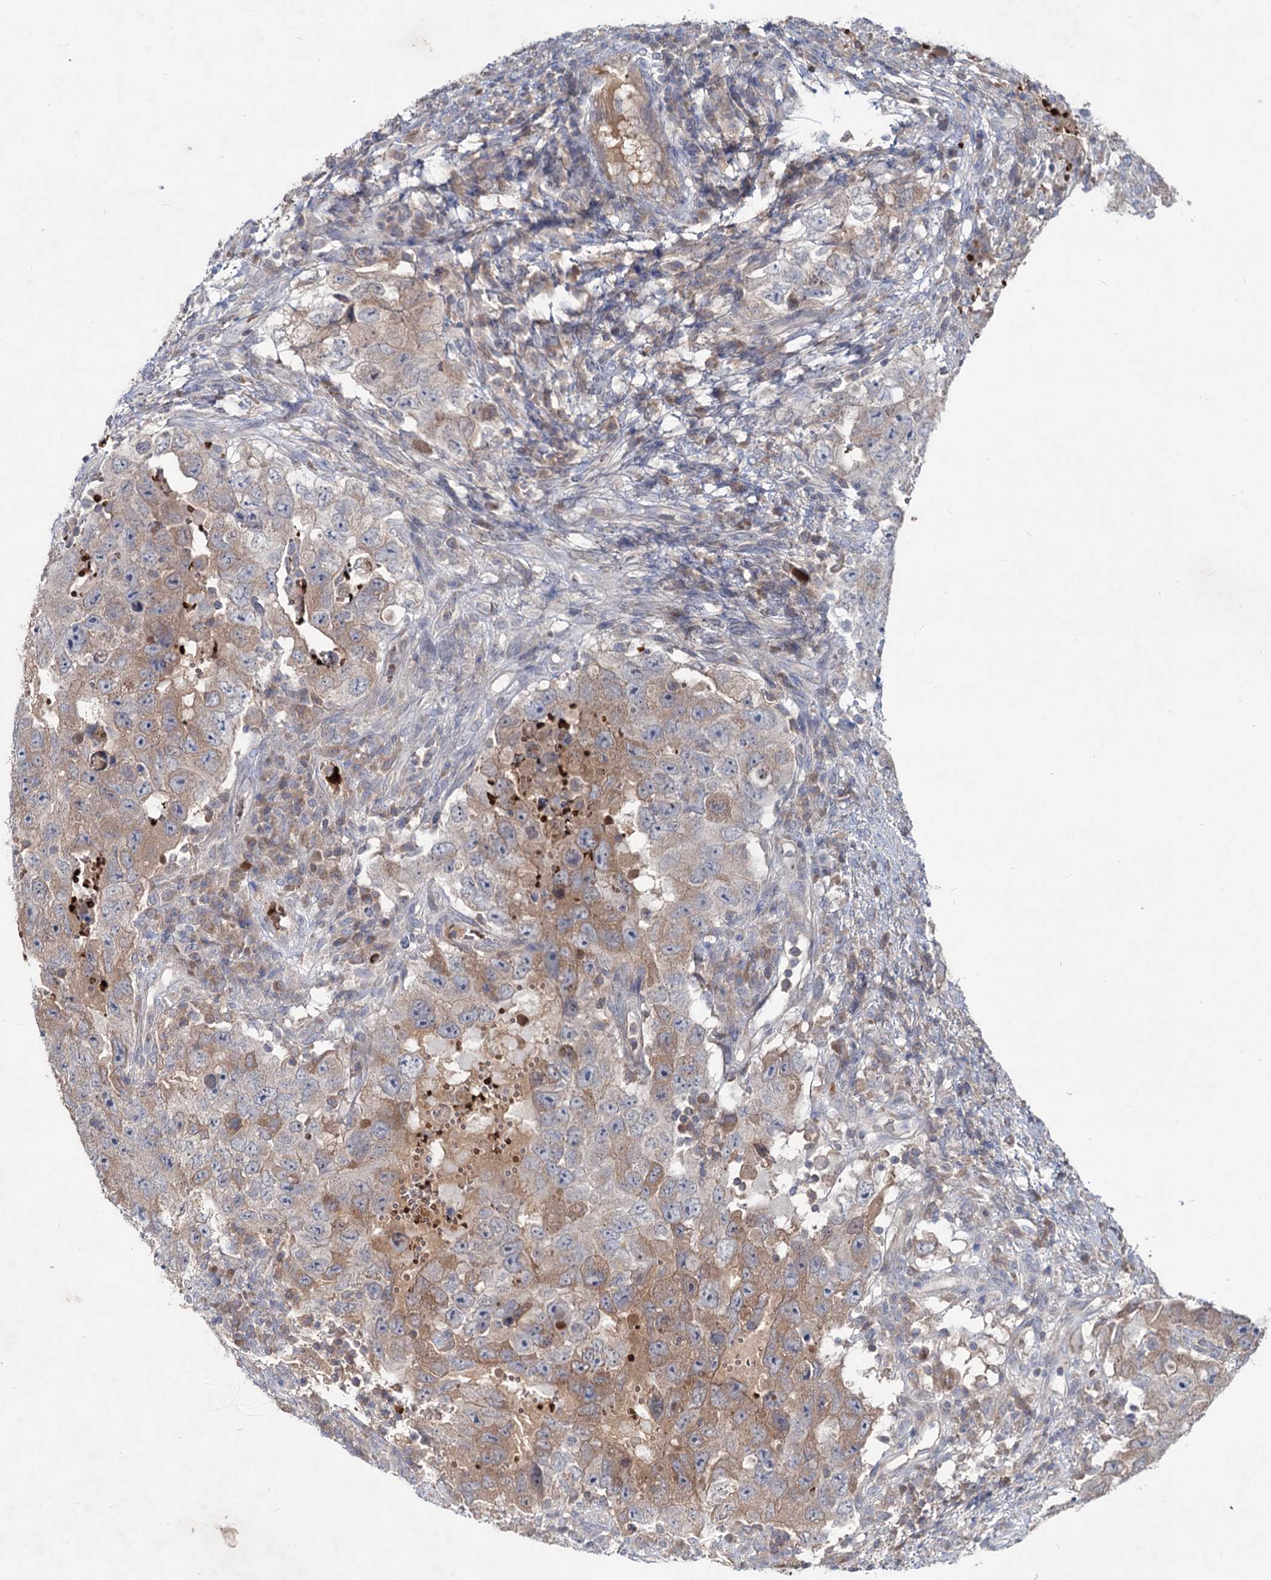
{"staining": {"intensity": "moderate", "quantity": "25%-75%", "location": "cytoplasmic/membranous"}, "tissue": "testis cancer", "cell_type": "Tumor cells", "image_type": "cancer", "snomed": [{"axis": "morphology", "description": "Carcinoma, Embryonal, NOS"}, {"axis": "topography", "description": "Testis"}], "caption": "The photomicrograph displays immunohistochemical staining of testis cancer (embryonal carcinoma). There is moderate cytoplasmic/membranous expression is present in about 25%-75% of tumor cells. The staining was performed using DAB, with brown indicating positive protein expression. Nuclei are stained blue with hematoxylin.", "gene": "RNF6", "patient": {"sex": "male", "age": 26}}